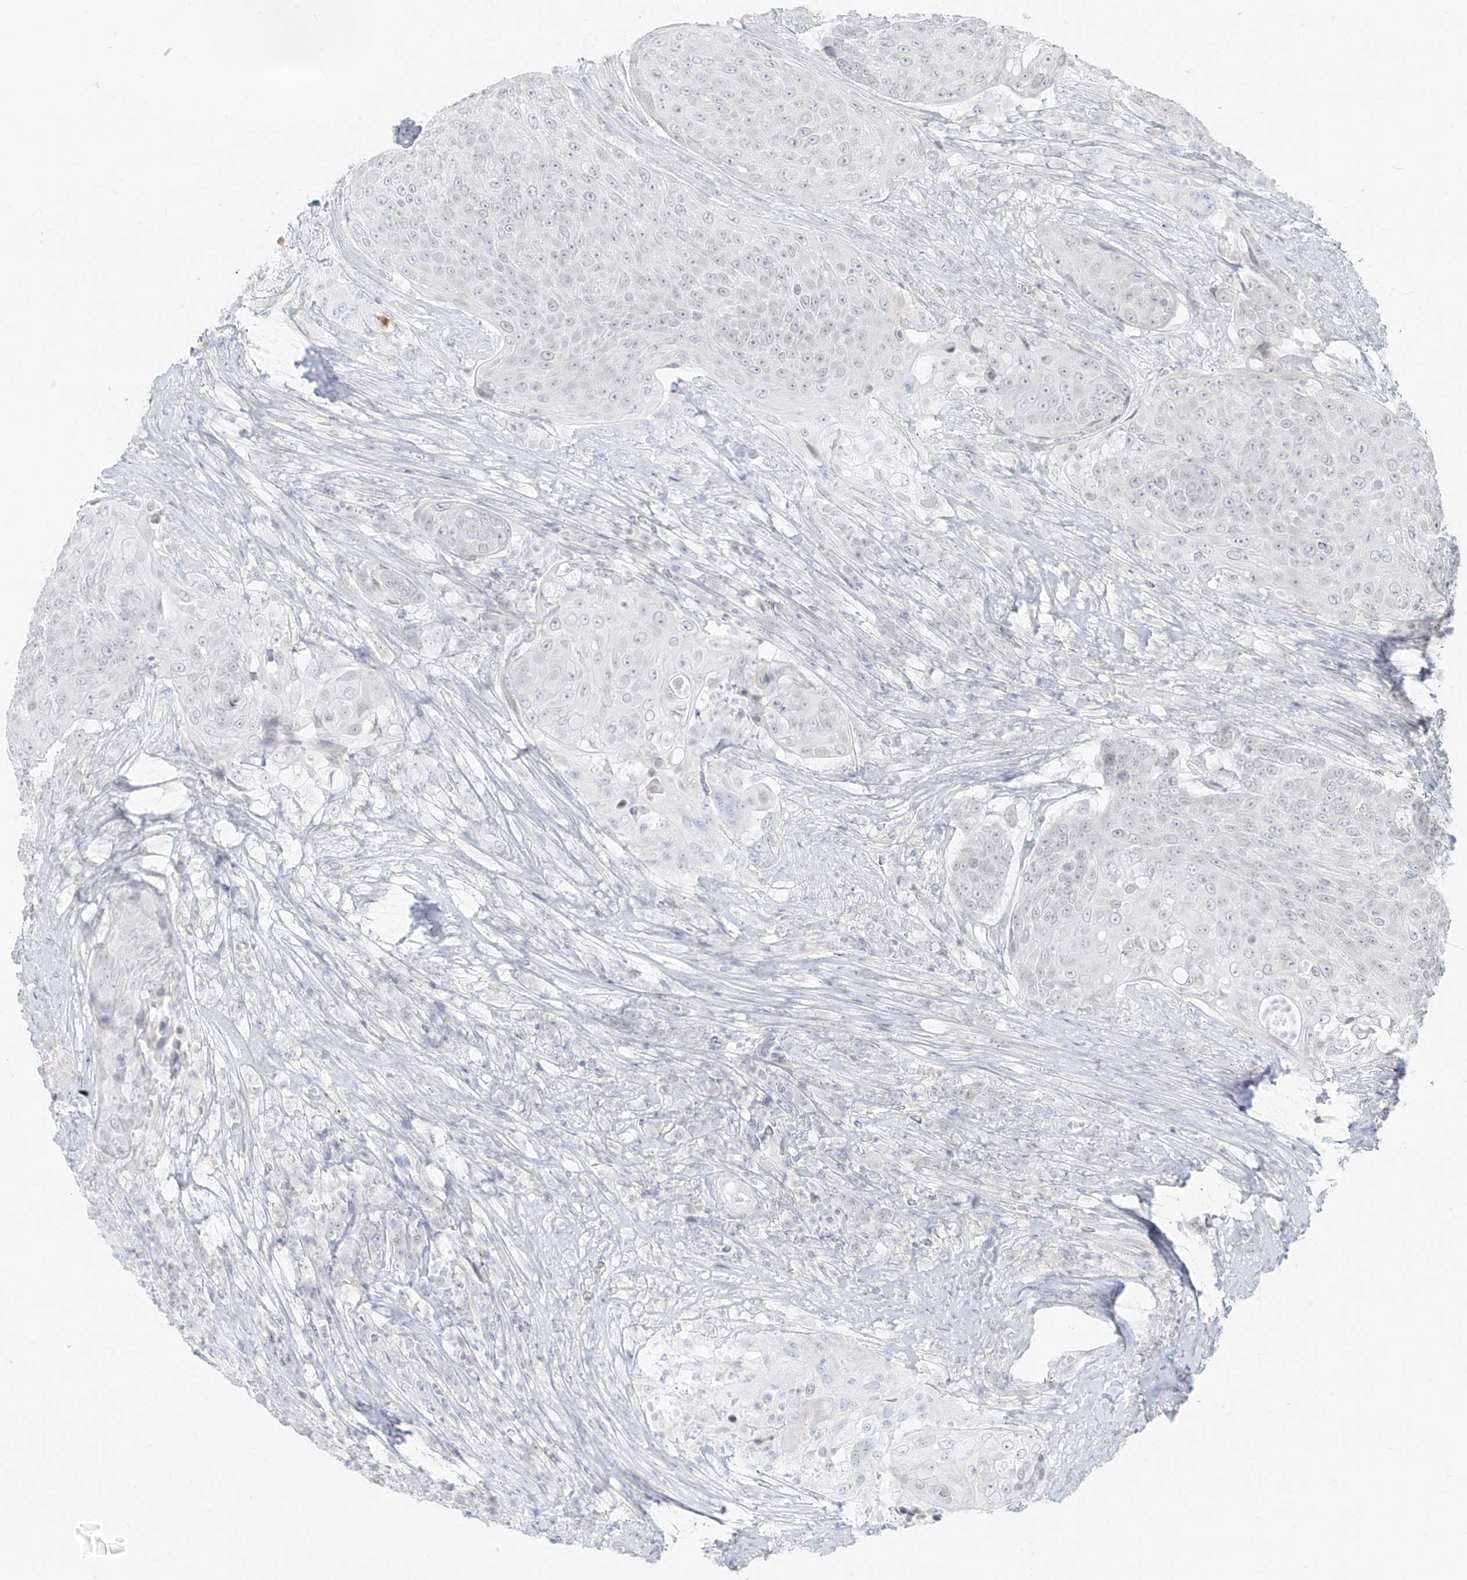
{"staining": {"intensity": "negative", "quantity": "none", "location": "none"}, "tissue": "urothelial cancer", "cell_type": "Tumor cells", "image_type": "cancer", "snomed": [{"axis": "morphology", "description": "Urothelial carcinoma, High grade"}, {"axis": "topography", "description": "Urinary bladder"}], "caption": "Tumor cells are negative for brown protein staining in urothelial cancer.", "gene": "OSBPL7", "patient": {"sex": "female", "age": 63}}